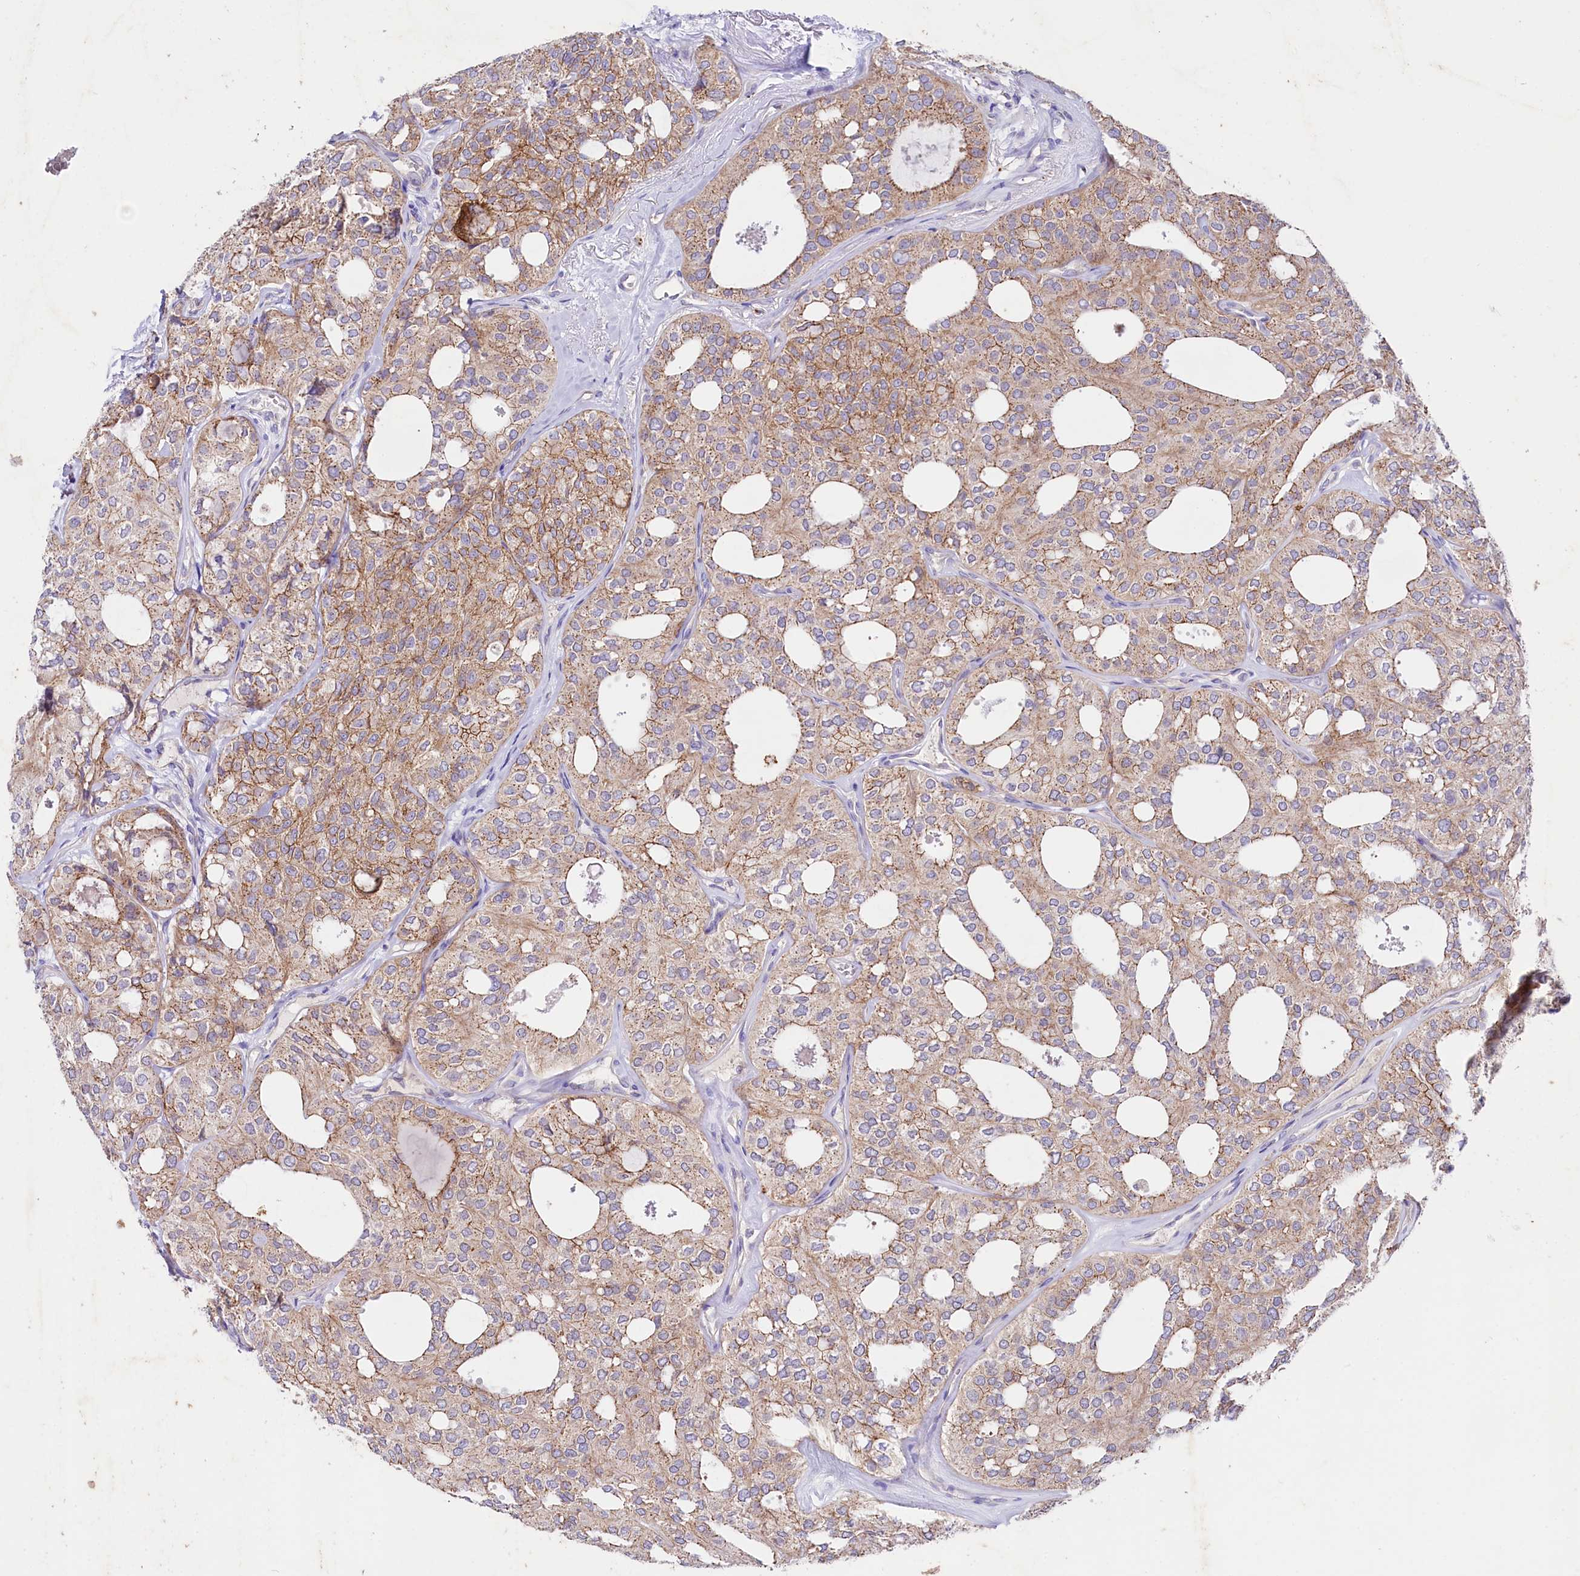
{"staining": {"intensity": "moderate", "quantity": ">75%", "location": "cytoplasmic/membranous"}, "tissue": "thyroid cancer", "cell_type": "Tumor cells", "image_type": "cancer", "snomed": [{"axis": "morphology", "description": "Follicular adenoma carcinoma, NOS"}, {"axis": "topography", "description": "Thyroid gland"}], "caption": "Protein expression analysis of follicular adenoma carcinoma (thyroid) shows moderate cytoplasmic/membranous positivity in approximately >75% of tumor cells.", "gene": "SACM1L", "patient": {"sex": "male", "age": 75}}